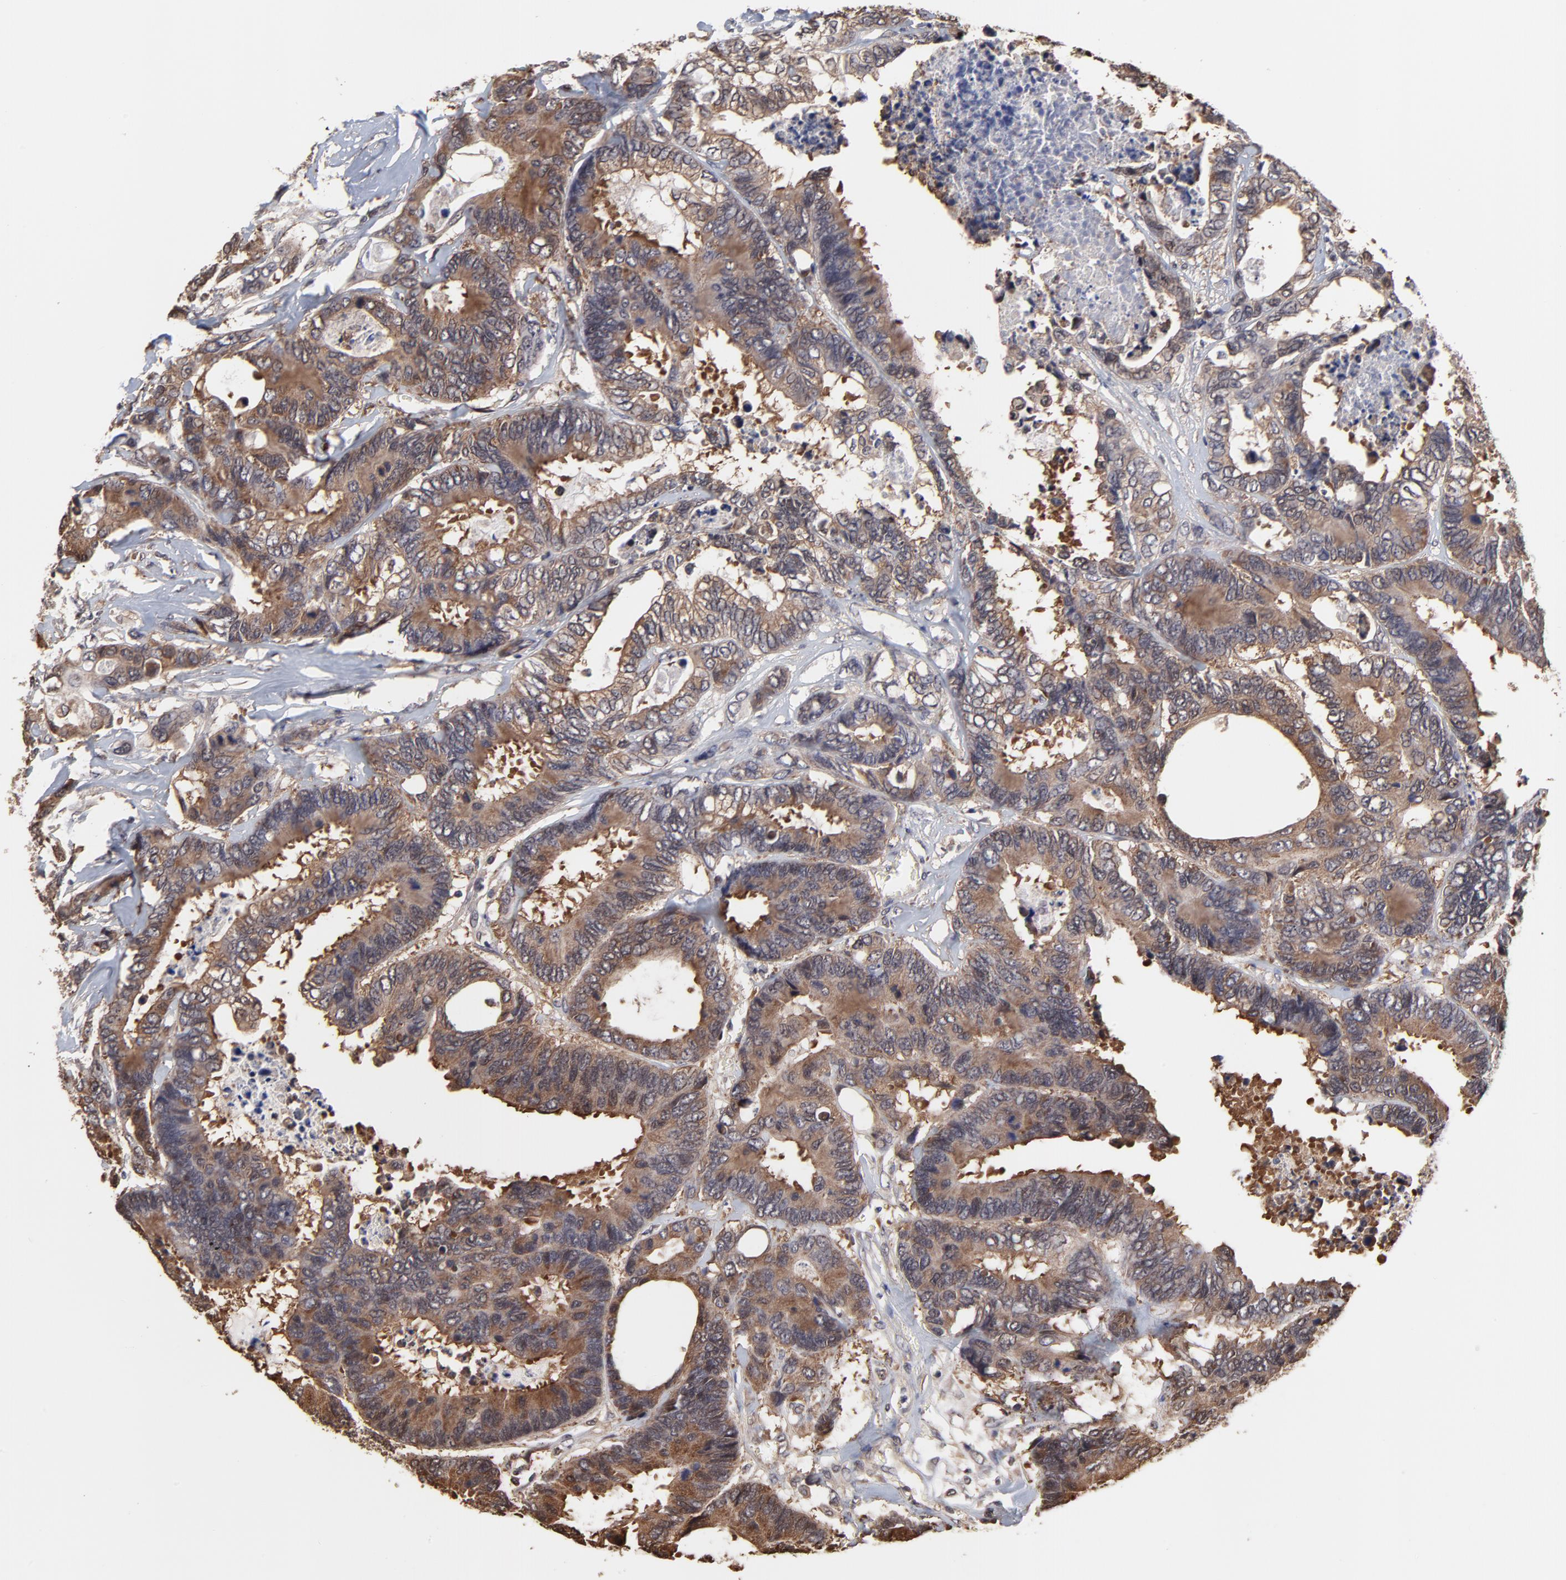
{"staining": {"intensity": "moderate", "quantity": ">75%", "location": "cytoplasmic/membranous"}, "tissue": "colorectal cancer", "cell_type": "Tumor cells", "image_type": "cancer", "snomed": [{"axis": "morphology", "description": "Adenocarcinoma, NOS"}, {"axis": "topography", "description": "Rectum"}], "caption": "Protein expression analysis of human colorectal cancer reveals moderate cytoplasmic/membranous positivity in about >75% of tumor cells.", "gene": "CCT2", "patient": {"sex": "male", "age": 55}}